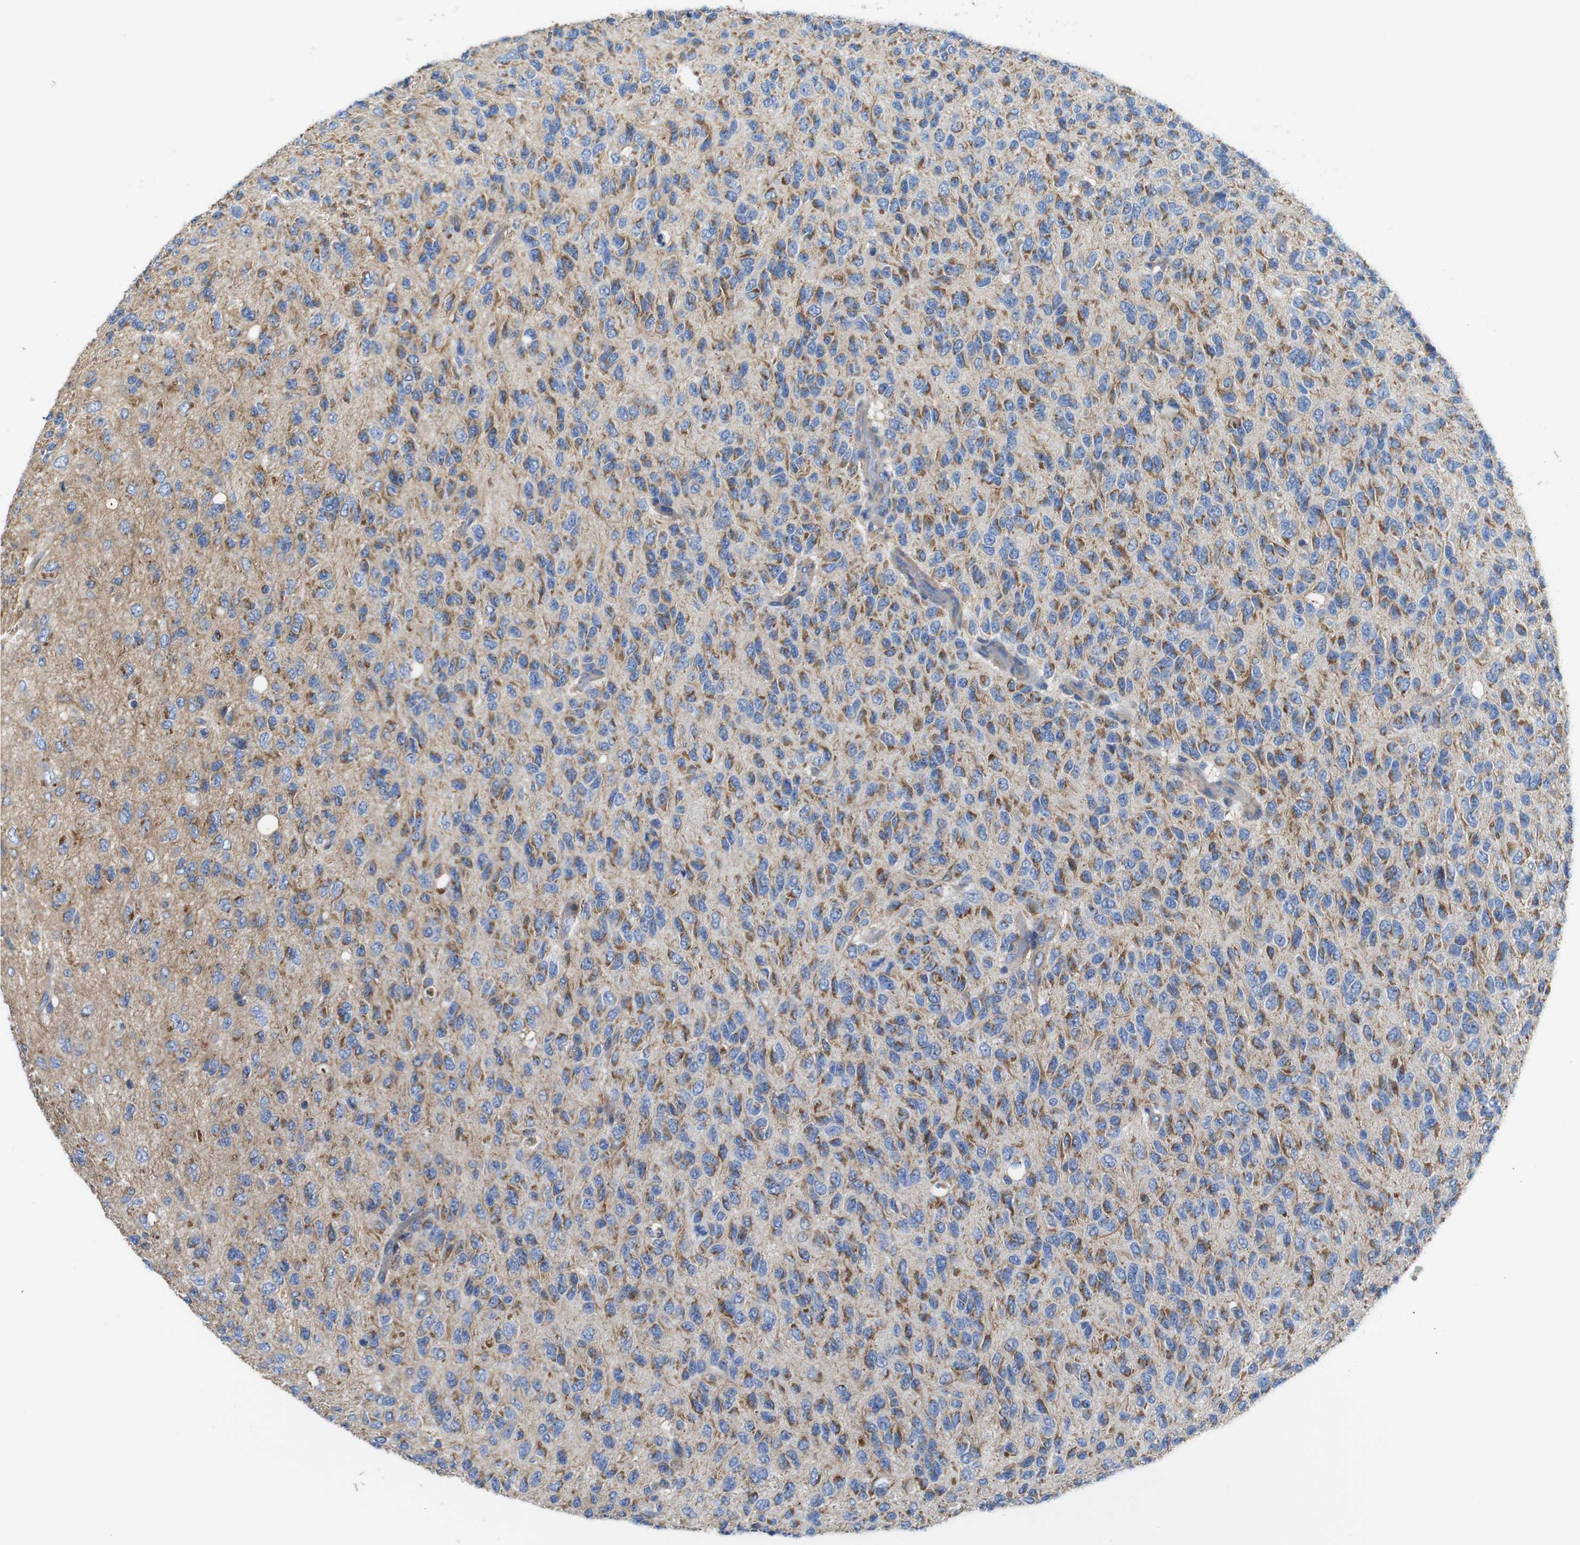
{"staining": {"intensity": "moderate", "quantity": ">75%", "location": "cytoplasmic/membranous"}, "tissue": "glioma", "cell_type": "Tumor cells", "image_type": "cancer", "snomed": [{"axis": "morphology", "description": "Glioma, malignant, High grade"}, {"axis": "topography", "description": "pancreas cauda"}], "caption": "The image displays immunohistochemical staining of glioma. There is moderate cytoplasmic/membranous positivity is seen in about >75% of tumor cells.", "gene": "PDCD1LG2", "patient": {"sex": "male", "age": 60}}